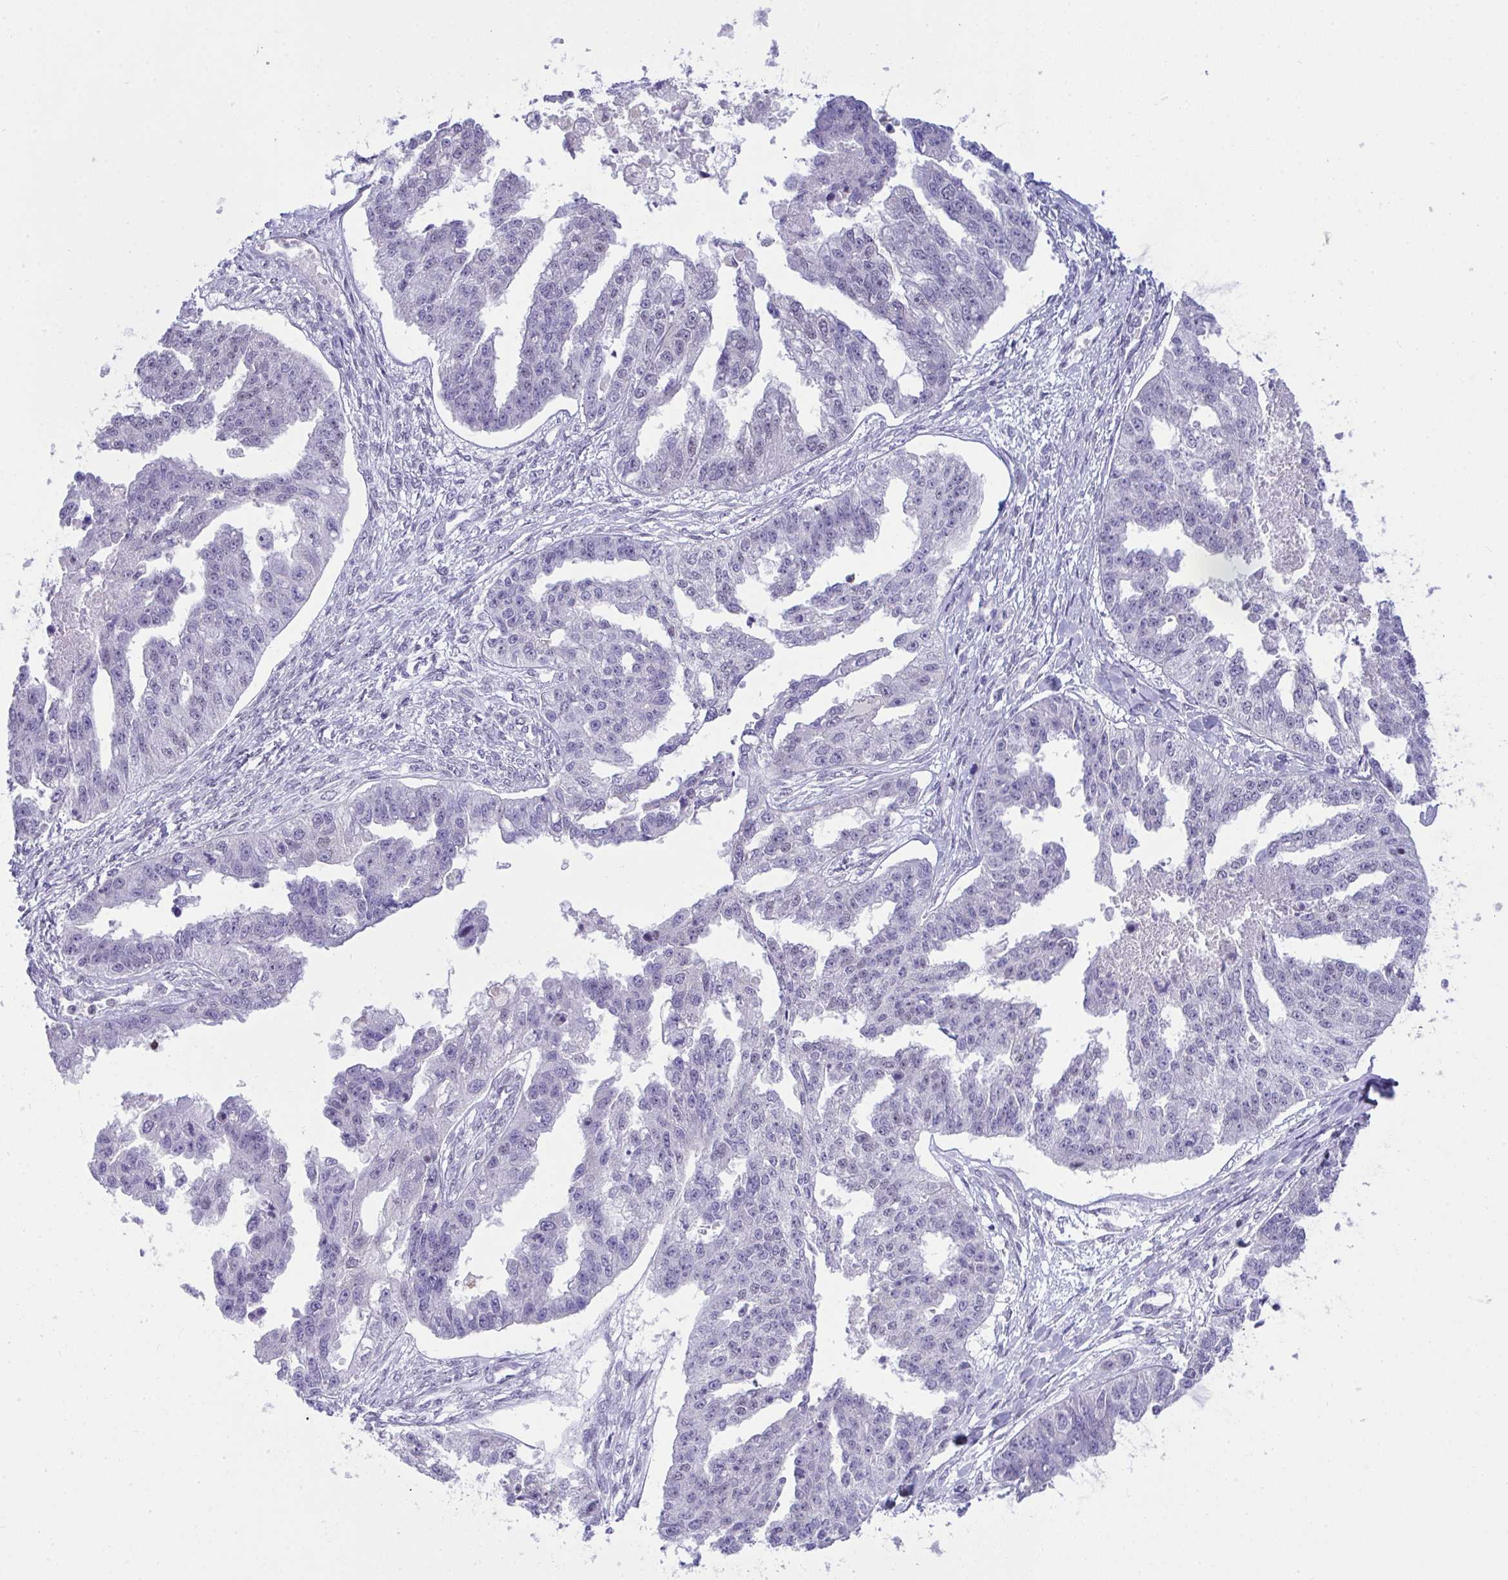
{"staining": {"intensity": "negative", "quantity": "none", "location": "none"}, "tissue": "ovarian cancer", "cell_type": "Tumor cells", "image_type": "cancer", "snomed": [{"axis": "morphology", "description": "Cystadenocarcinoma, serous, NOS"}, {"axis": "topography", "description": "Ovary"}], "caption": "This micrograph is of ovarian serous cystadenocarcinoma stained with immunohistochemistry (IHC) to label a protein in brown with the nuclei are counter-stained blue. There is no expression in tumor cells. Brightfield microscopy of immunohistochemistry stained with DAB (brown) and hematoxylin (blue), captured at high magnification.", "gene": "PLA2G12B", "patient": {"sex": "female", "age": 58}}